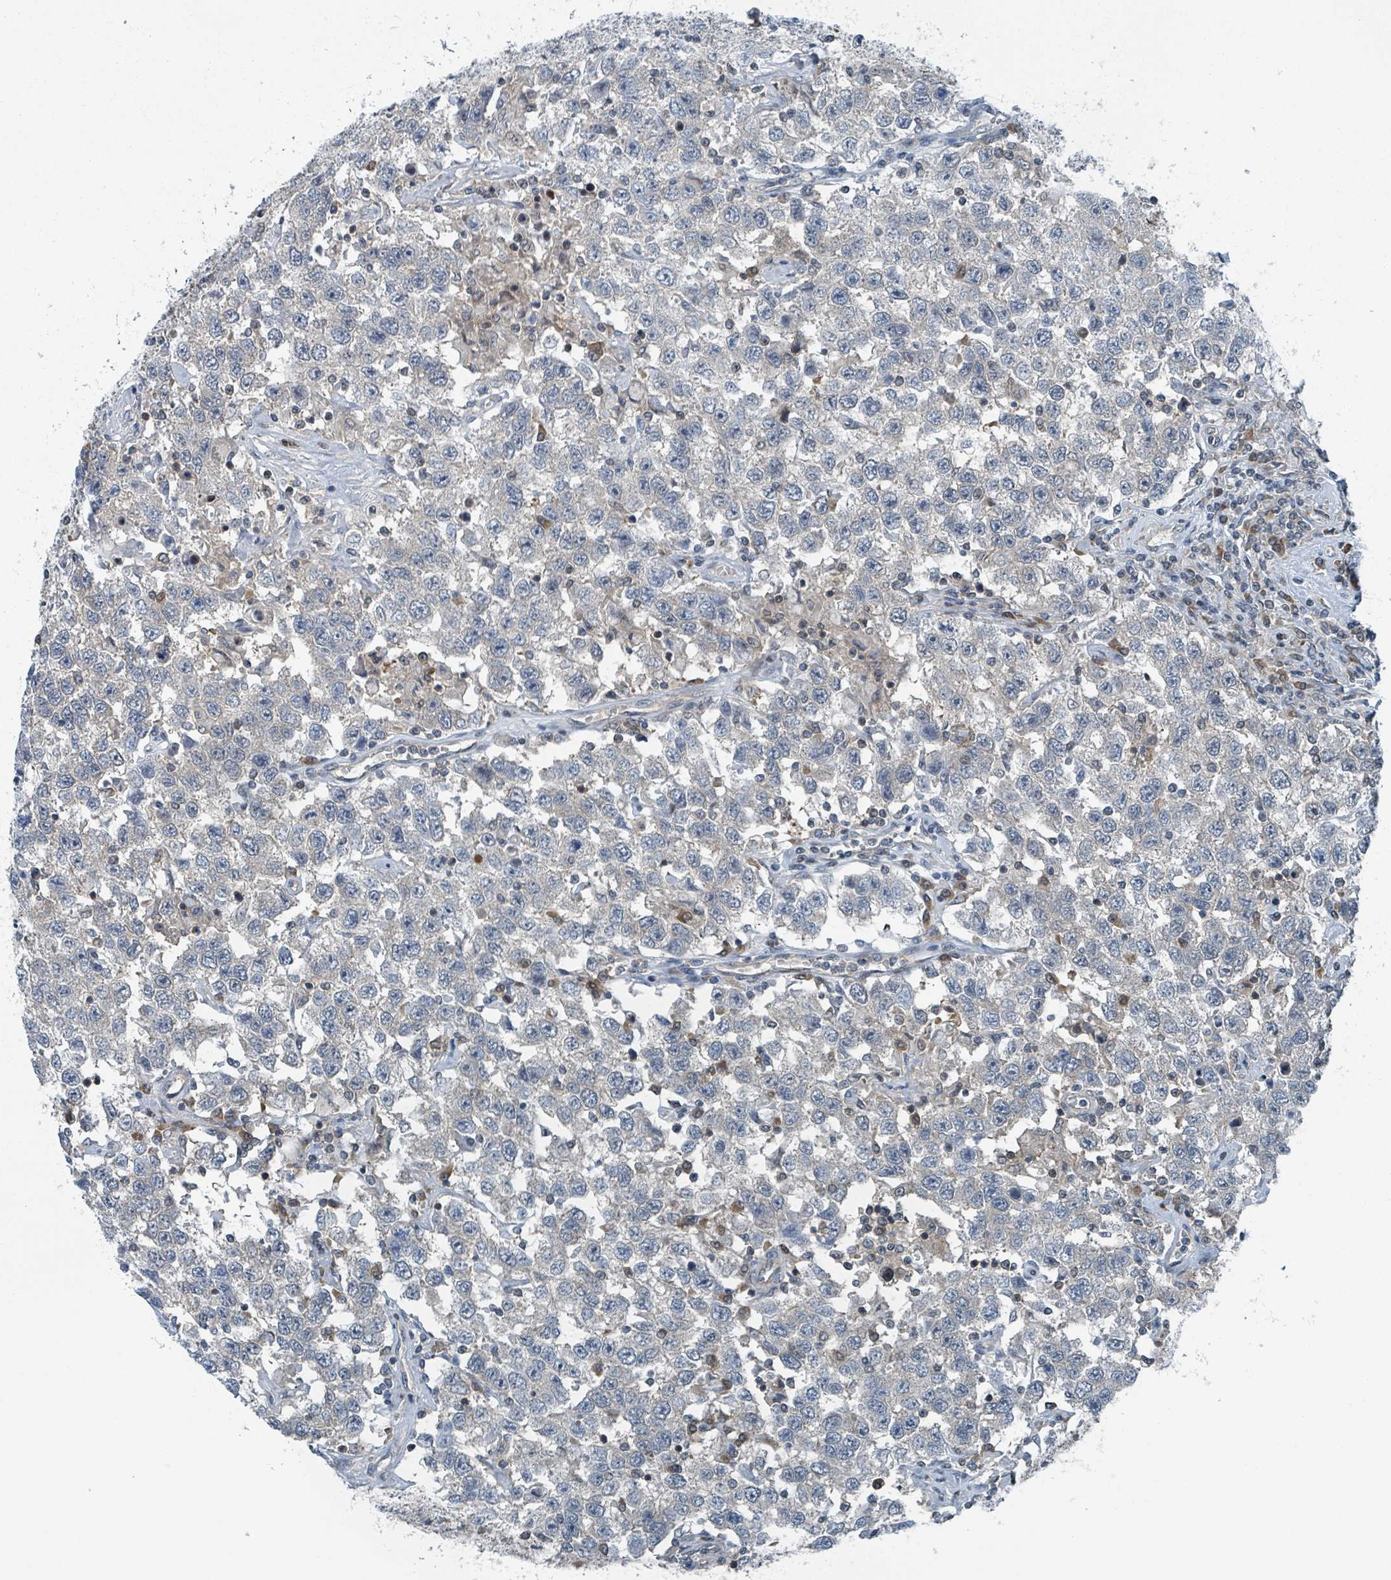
{"staining": {"intensity": "negative", "quantity": "none", "location": "none"}, "tissue": "testis cancer", "cell_type": "Tumor cells", "image_type": "cancer", "snomed": [{"axis": "morphology", "description": "Seminoma, NOS"}, {"axis": "topography", "description": "Testis"}], "caption": "This is an immunohistochemistry (IHC) histopathology image of human testis seminoma. There is no staining in tumor cells.", "gene": "GOLGA7", "patient": {"sex": "male", "age": 41}}